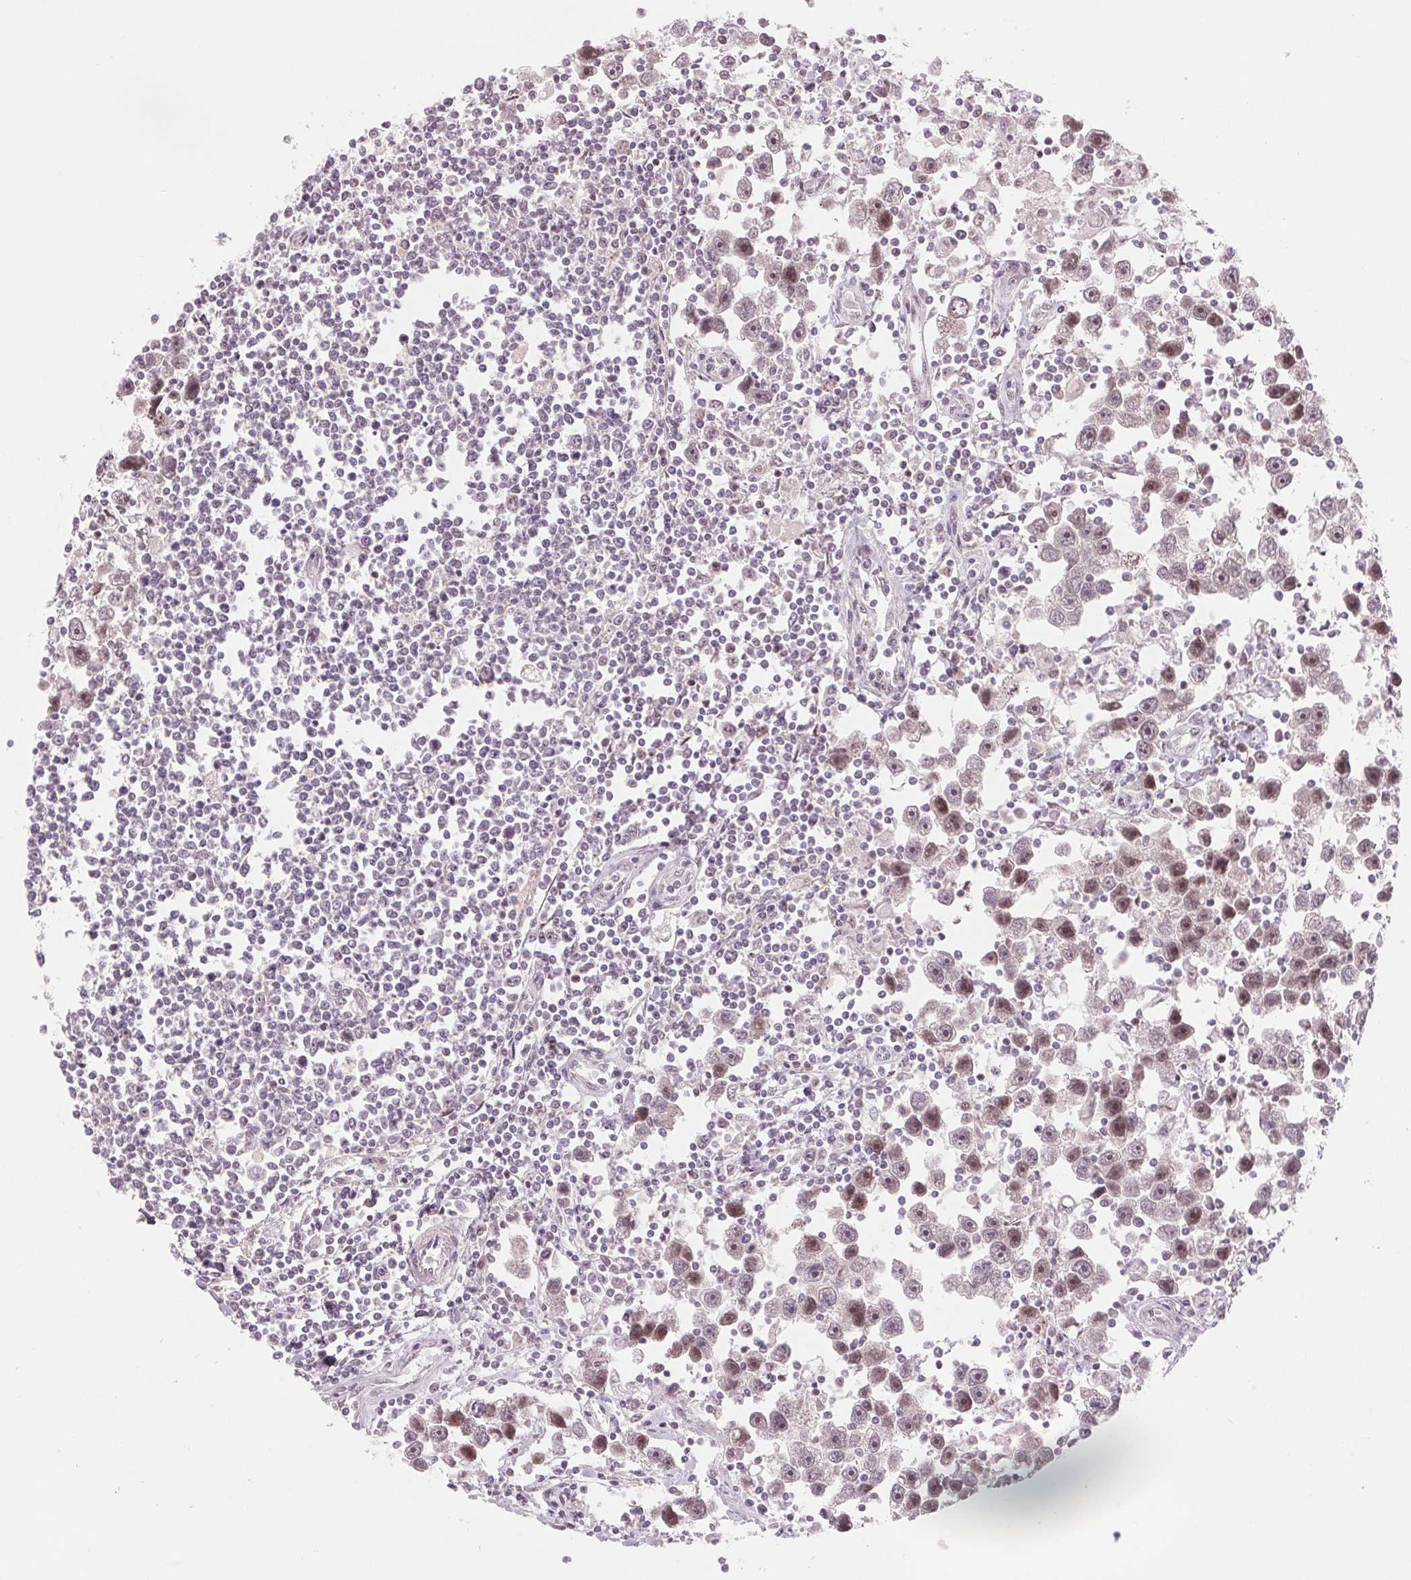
{"staining": {"intensity": "moderate", "quantity": "25%-75%", "location": "nuclear"}, "tissue": "testis cancer", "cell_type": "Tumor cells", "image_type": "cancer", "snomed": [{"axis": "morphology", "description": "Seminoma, NOS"}, {"axis": "topography", "description": "Testis"}], "caption": "The image demonstrates a brown stain indicating the presence of a protein in the nuclear of tumor cells in seminoma (testis).", "gene": "ARHGAP32", "patient": {"sex": "male", "age": 30}}